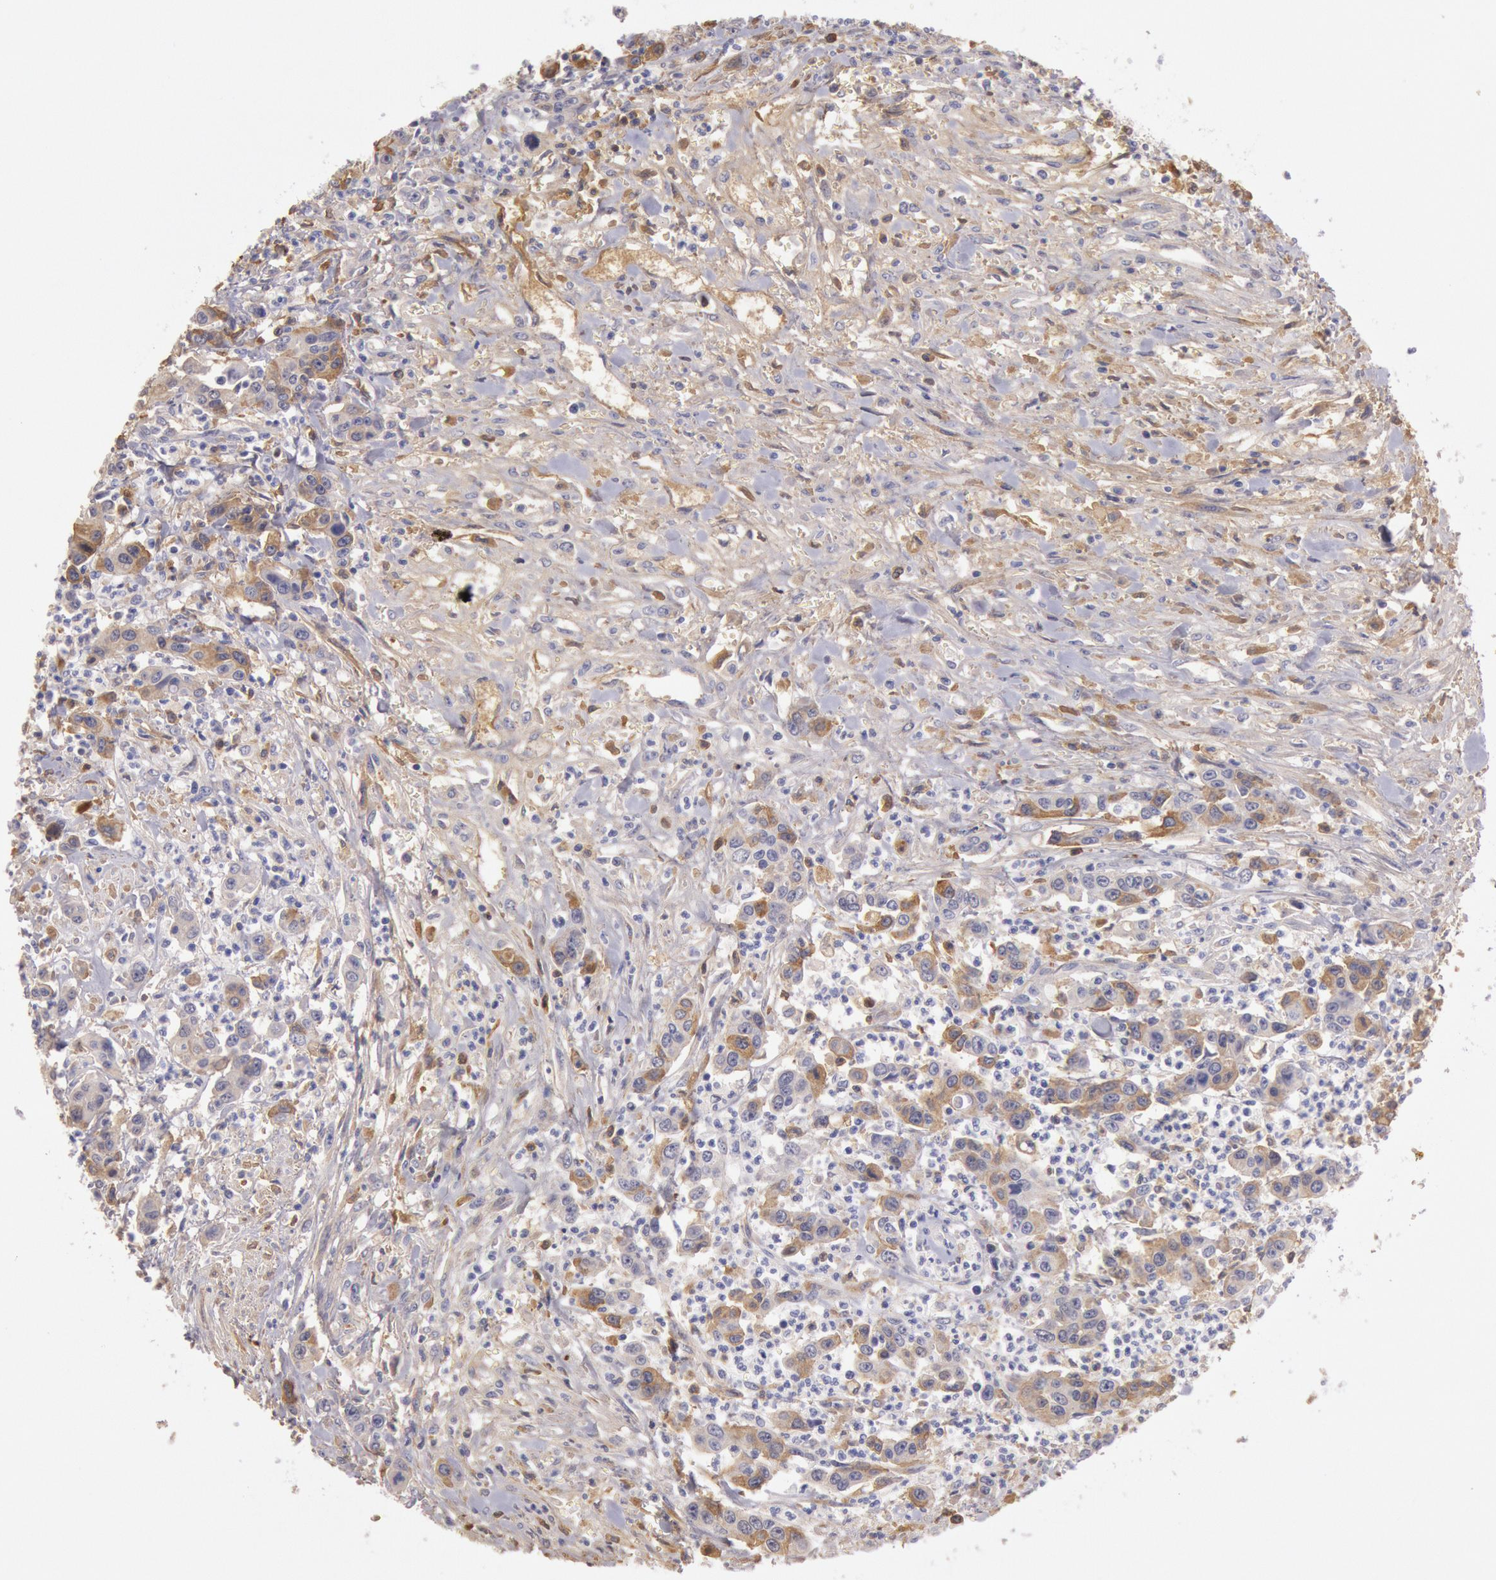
{"staining": {"intensity": "weak", "quantity": "<25%", "location": "cytoplasmic/membranous"}, "tissue": "urothelial cancer", "cell_type": "Tumor cells", "image_type": "cancer", "snomed": [{"axis": "morphology", "description": "Urothelial carcinoma, High grade"}, {"axis": "topography", "description": "Urinary bladder"}], "caption": "Tumor cells are negative for protein expression in human urothelial cancer. (Brightfield microscopy of DAB (3,3'-diaminobenzidine) IHC at high magnification).", "gene": "C1R", "patient": {"sex": "male", "age": 86}}